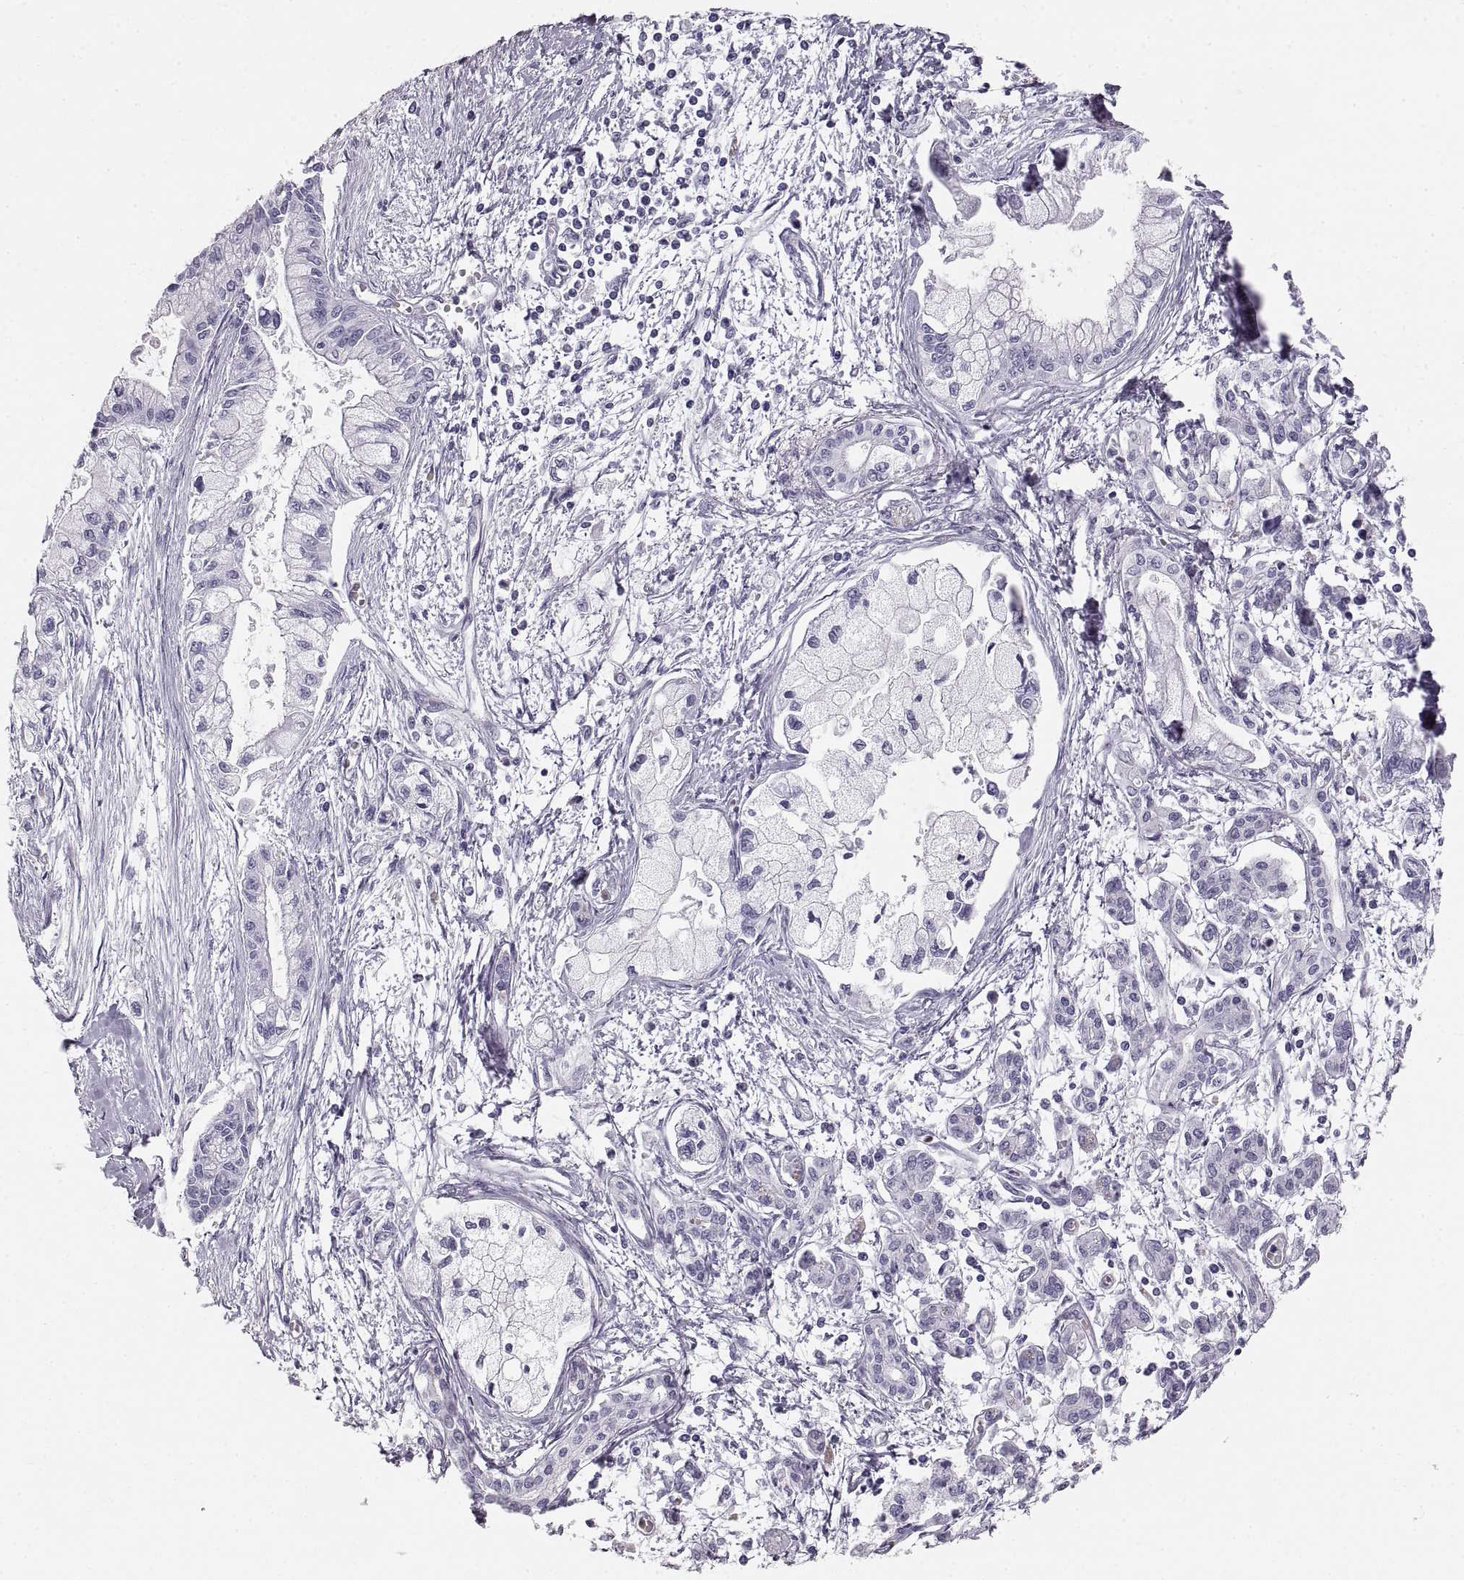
{"staining": {"intensity": "negative", "quantity": "none", "location": "none"}, "tissue": "pancreatic cancer", "cell_type": "Tumor cells", "image_type": "cancer", "snomed": [{"axis": "morphology", "description": "Adenocarcinoma, NOS"}, {"axis": "topography", "description": "Pancreas"}], "caption": "Pancreatic cancer was stained to show a protein in brown. There is no significant staining in tumor cells.", "gene": "CRYAA", "patient": {"sex": "male", "age": 54}}